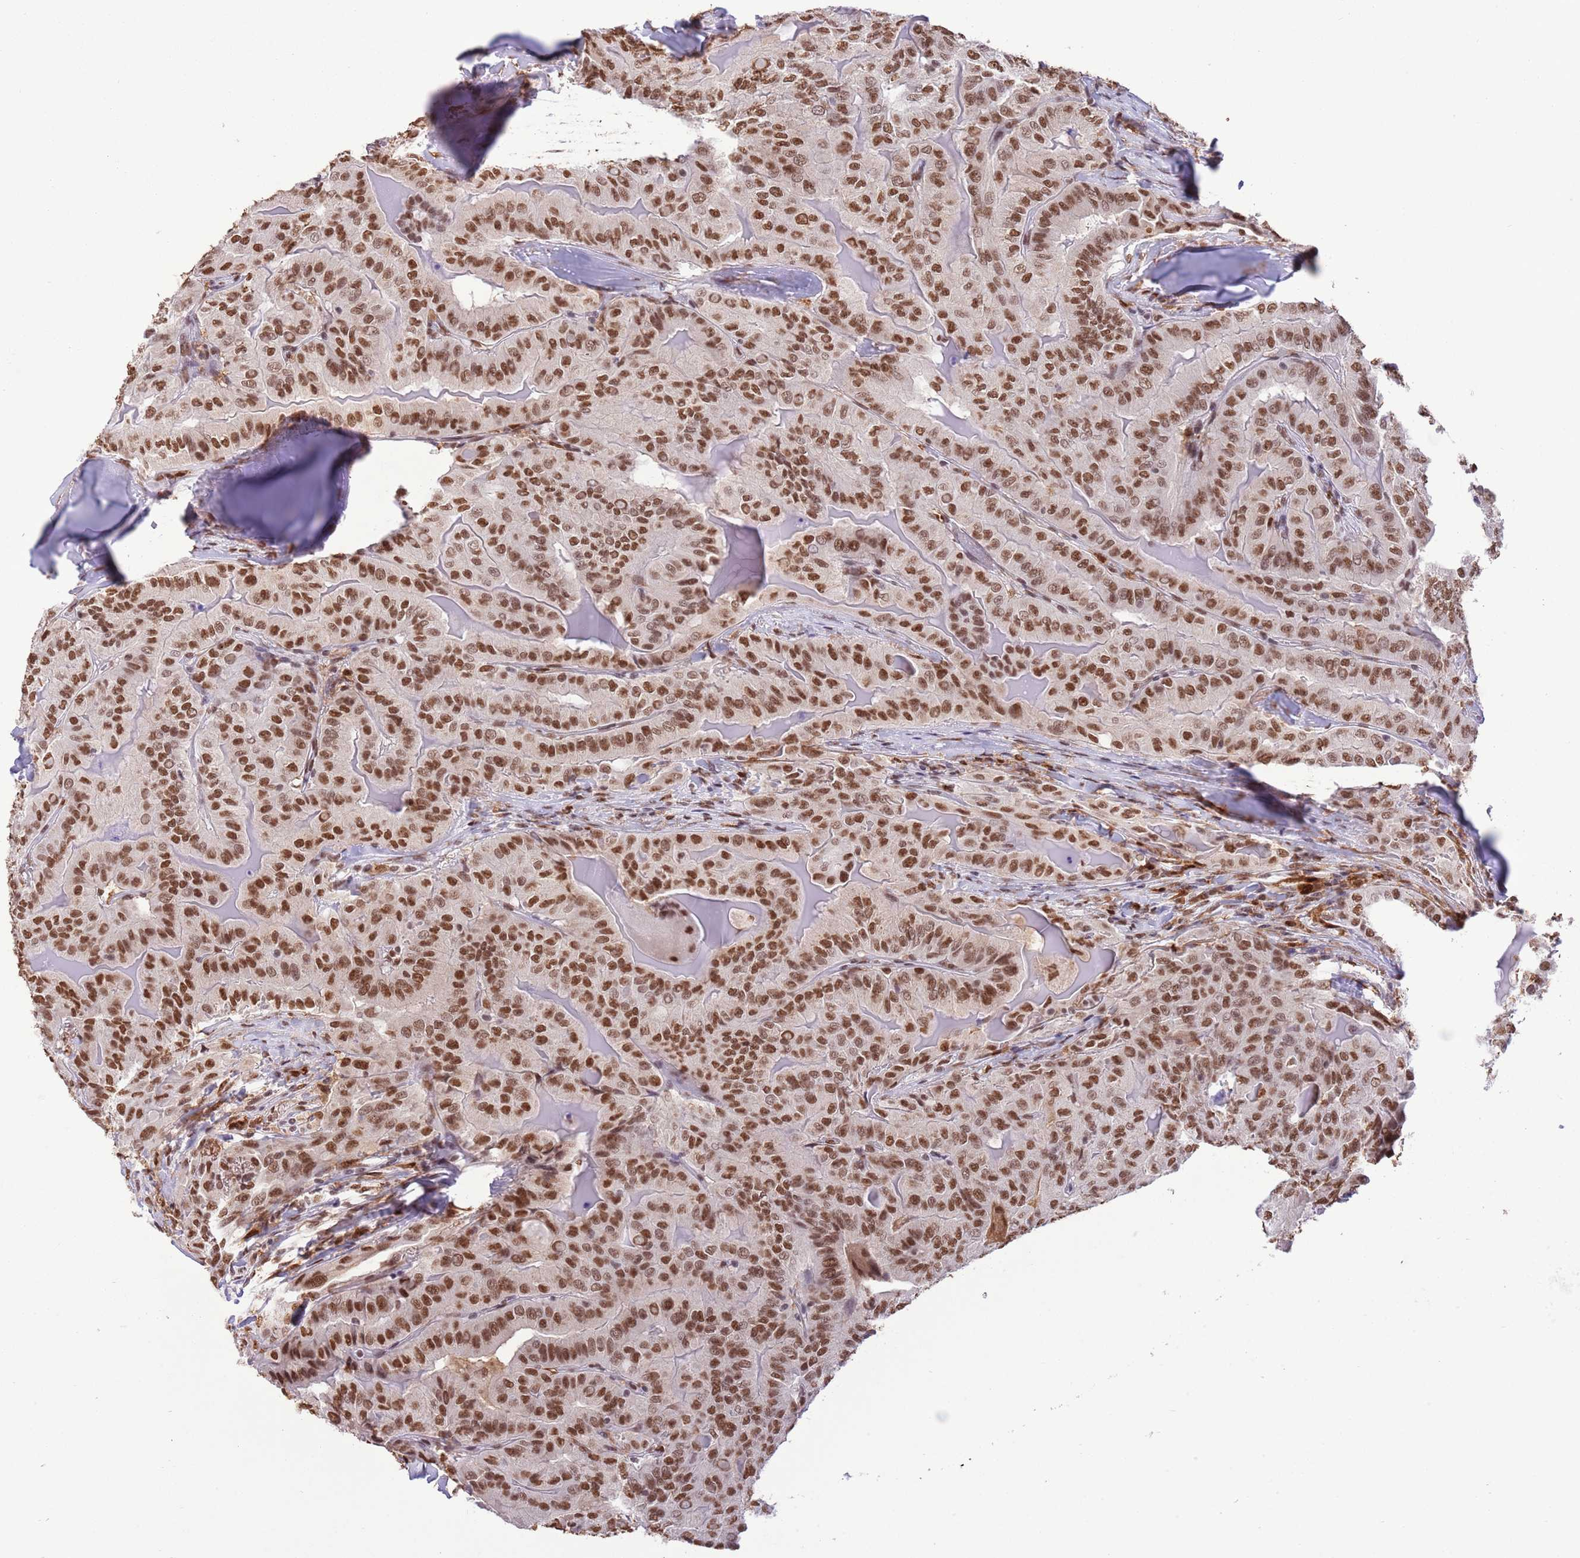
{"staining": {"intensity": "strong", "quantity": ">75%", "location": "nuclear"}, "tissue": "thyroid cancer", "cell_type": "Tumor cells", "image_type": "cancer", "snomed": [{"axis": "morphology", "description": "Papillary adenocarcinoma, NOS"}, {"axis": "topography", "description": "Thyroid gland"}], "caption": "Protein expression analysis of human thyroid cancer (papillary adenocarcinoma) reveals strong nuclear expression in approximately >75% of tumor cells.", "gene": "TRIM32", "patient": {"sex": "female", "age": 68}}